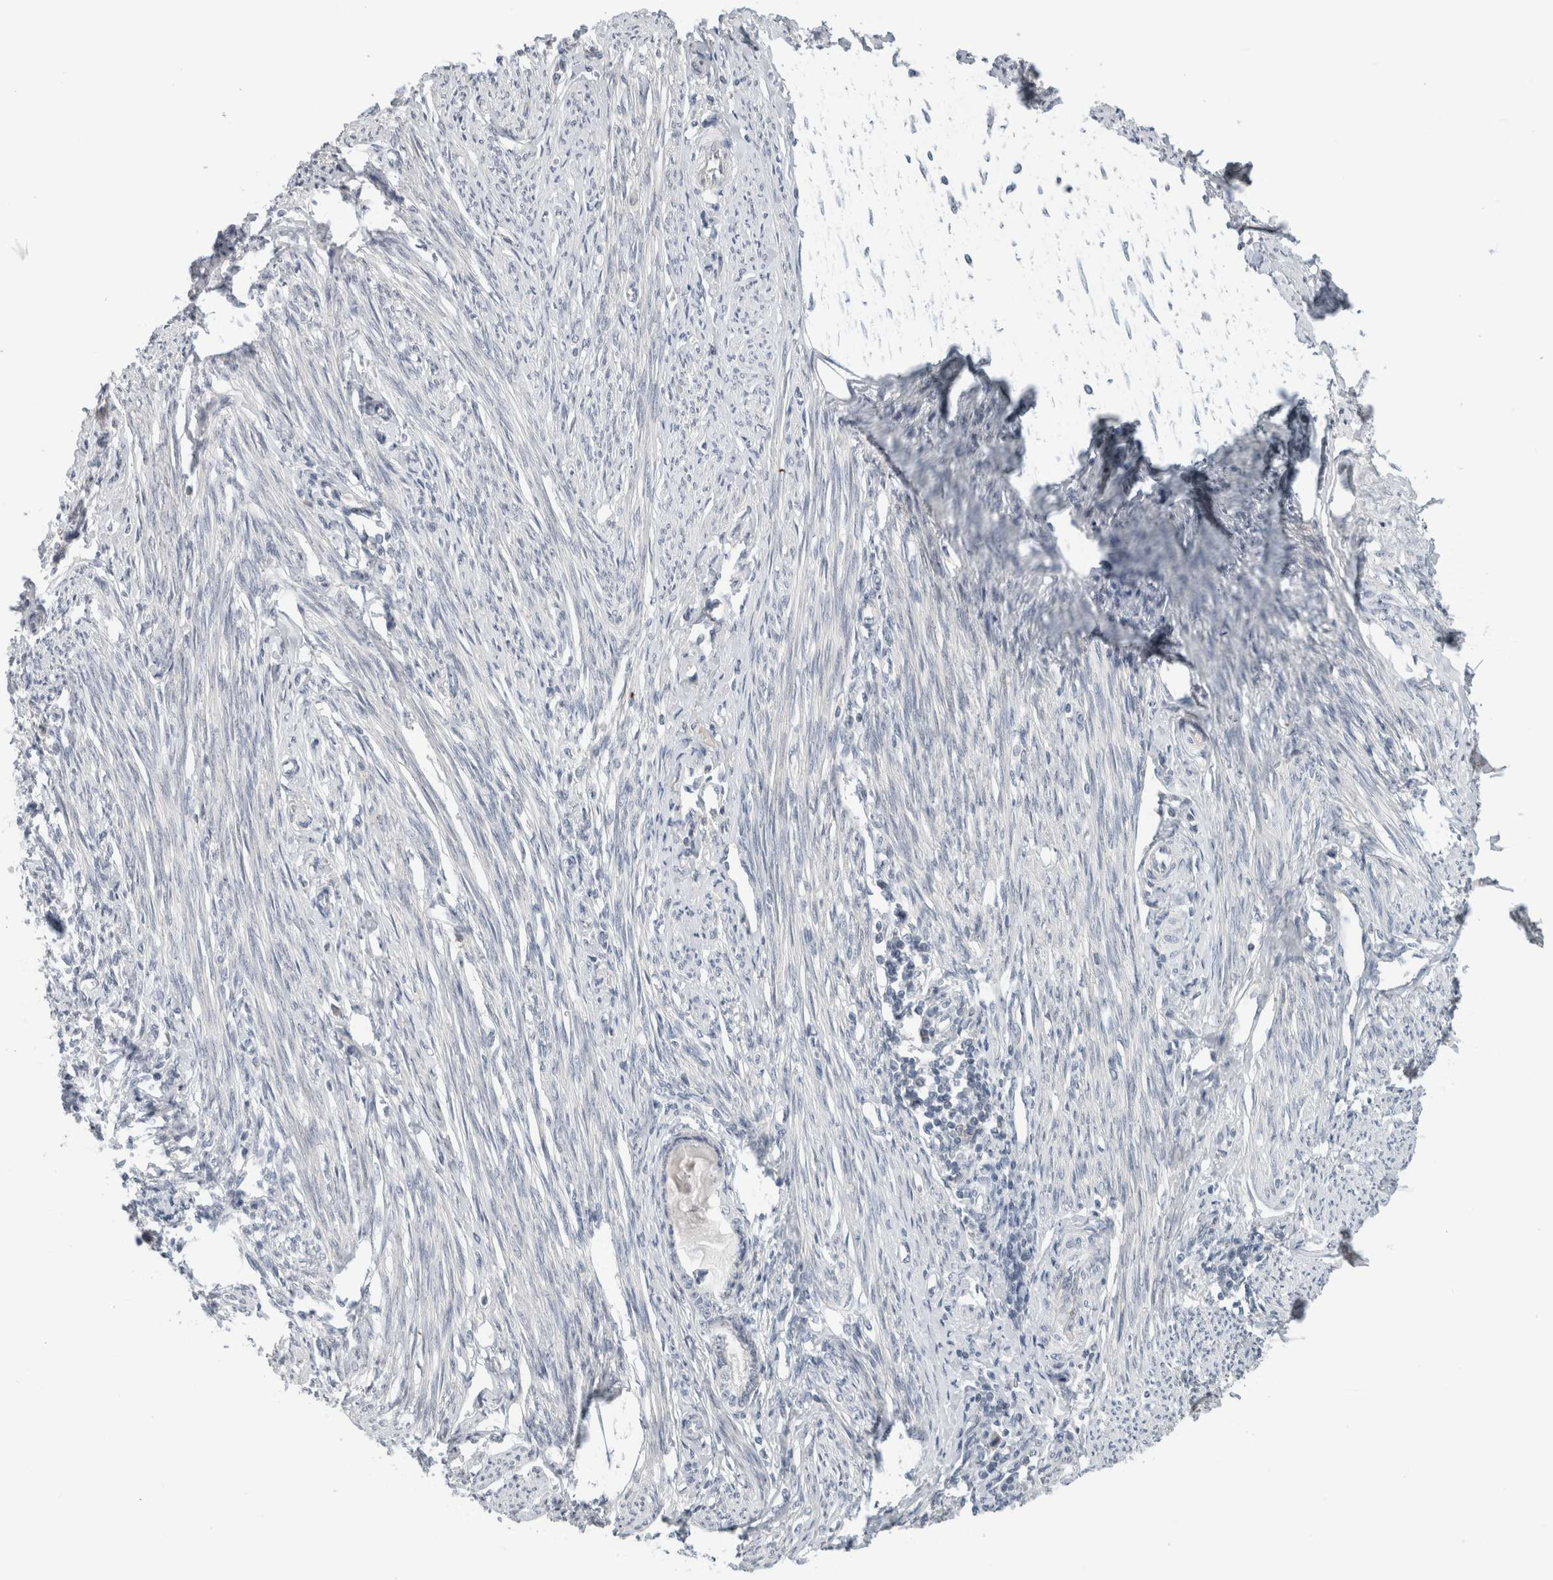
{"staining": {"intensity": "negative", "quantity": "none", "location": "none"}, "tissue": "endometrium", "cell_type": "Cells in endometrial stroma", "image_type": "normal", "snomed": [{"axis": "morphology", "description": "Normal tissue, NOS"}, {"axis": "topography", "description": "Endometrium"}], "caption": "This is an immunohistochemistry image of normal endometrium. There is no positivity in cells in endometrial stroma.", "gene": "HCN3", "patient": {"sex": "female", "age": 56}}